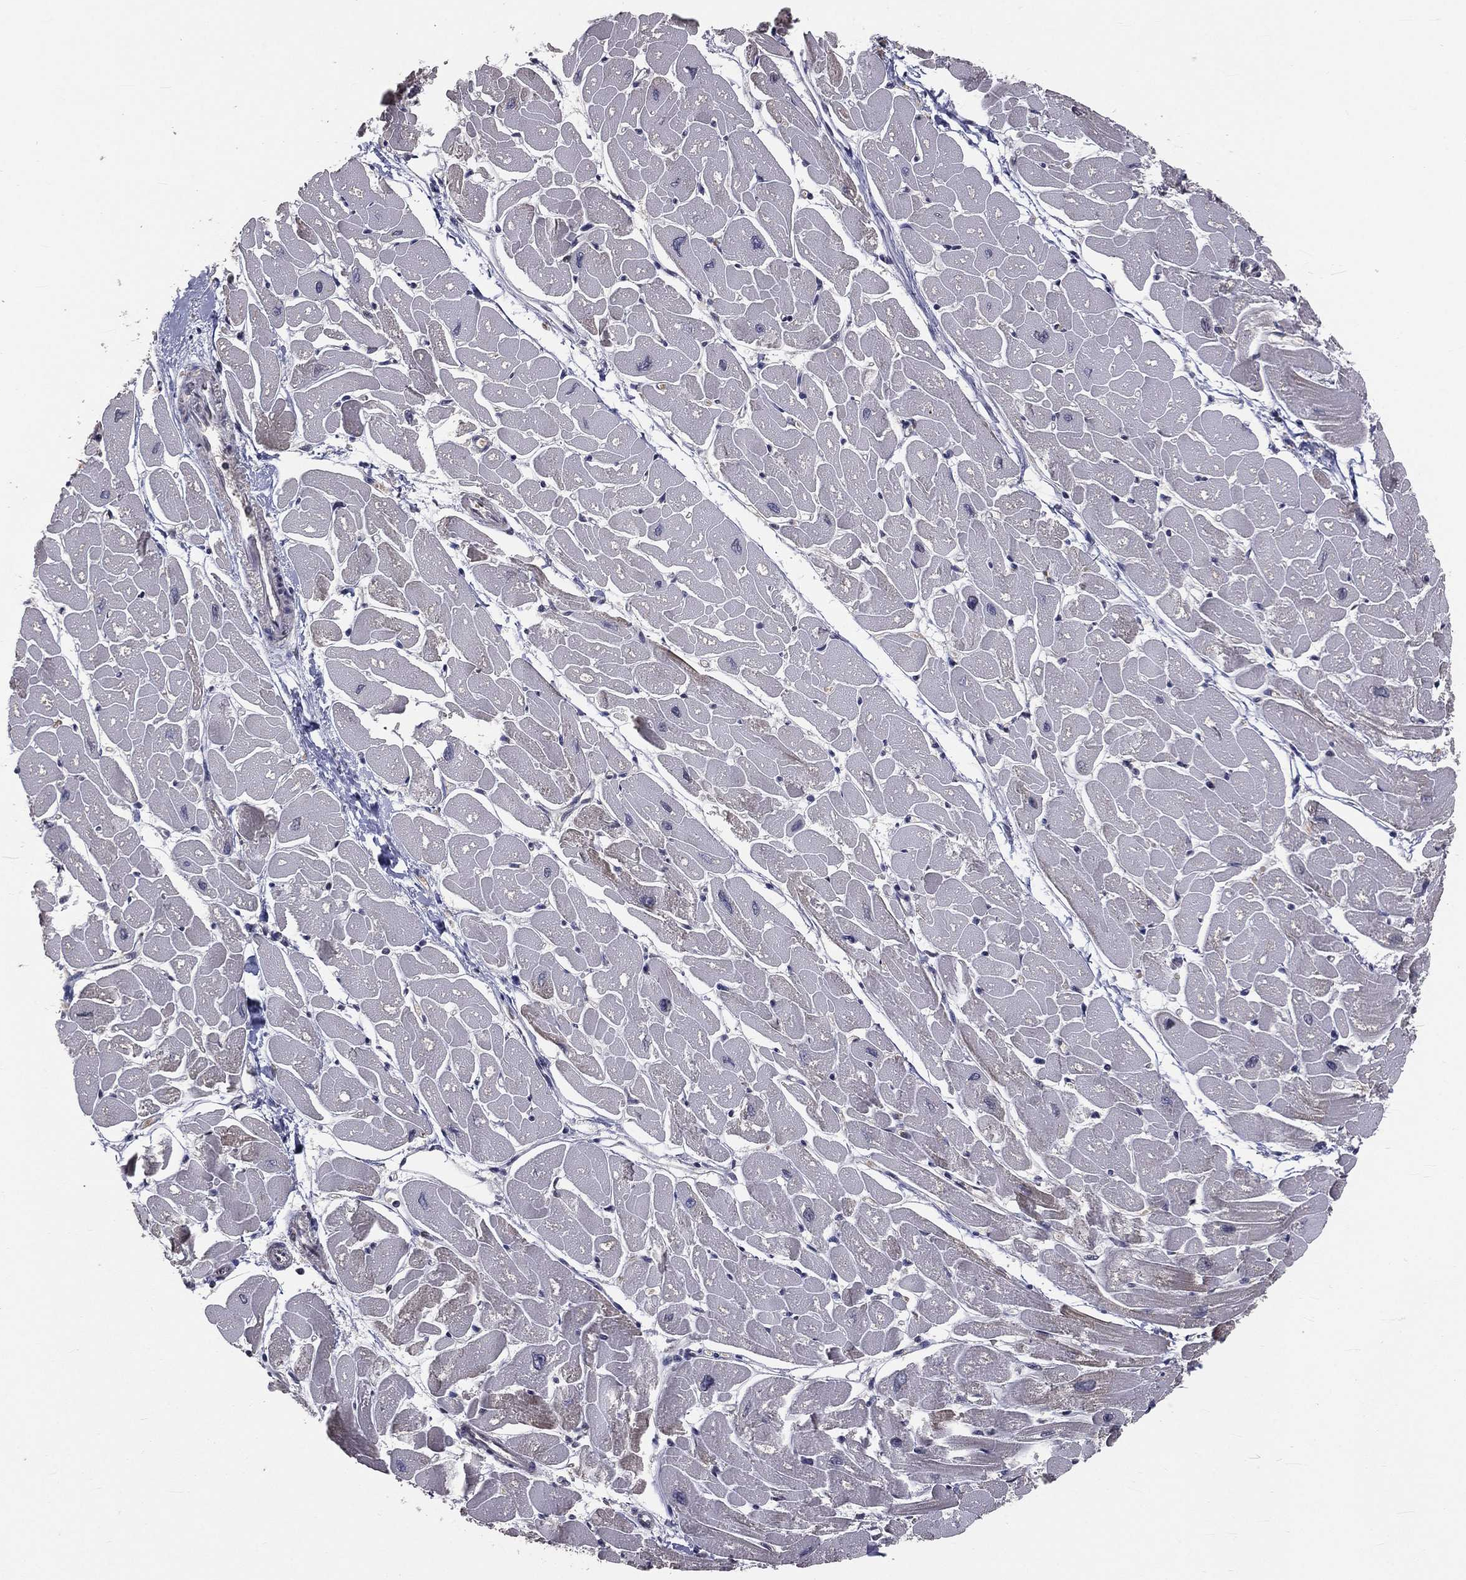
{"staining": {"intensity": "moderate", "quantity": "25%-75%", "location": "cytoplasmic/membranous"}, "tissue": "heart muscle", "cell_type": "Cardiomyocytes", "image_type": "normal", "snomed": [{"axis": "morphology", "description": "Normal tissue, NOS"}, {"axis": "topography", "description": "Heart"}], "caption": "The histopathology image reveals staining of normal heart muscle, revealing moderate cytoplasmic/membranous protein staining (brown color) within cardiomyocytes.", "gene": "MRPL46", "patient": {"sex": "male", "age": 57}}